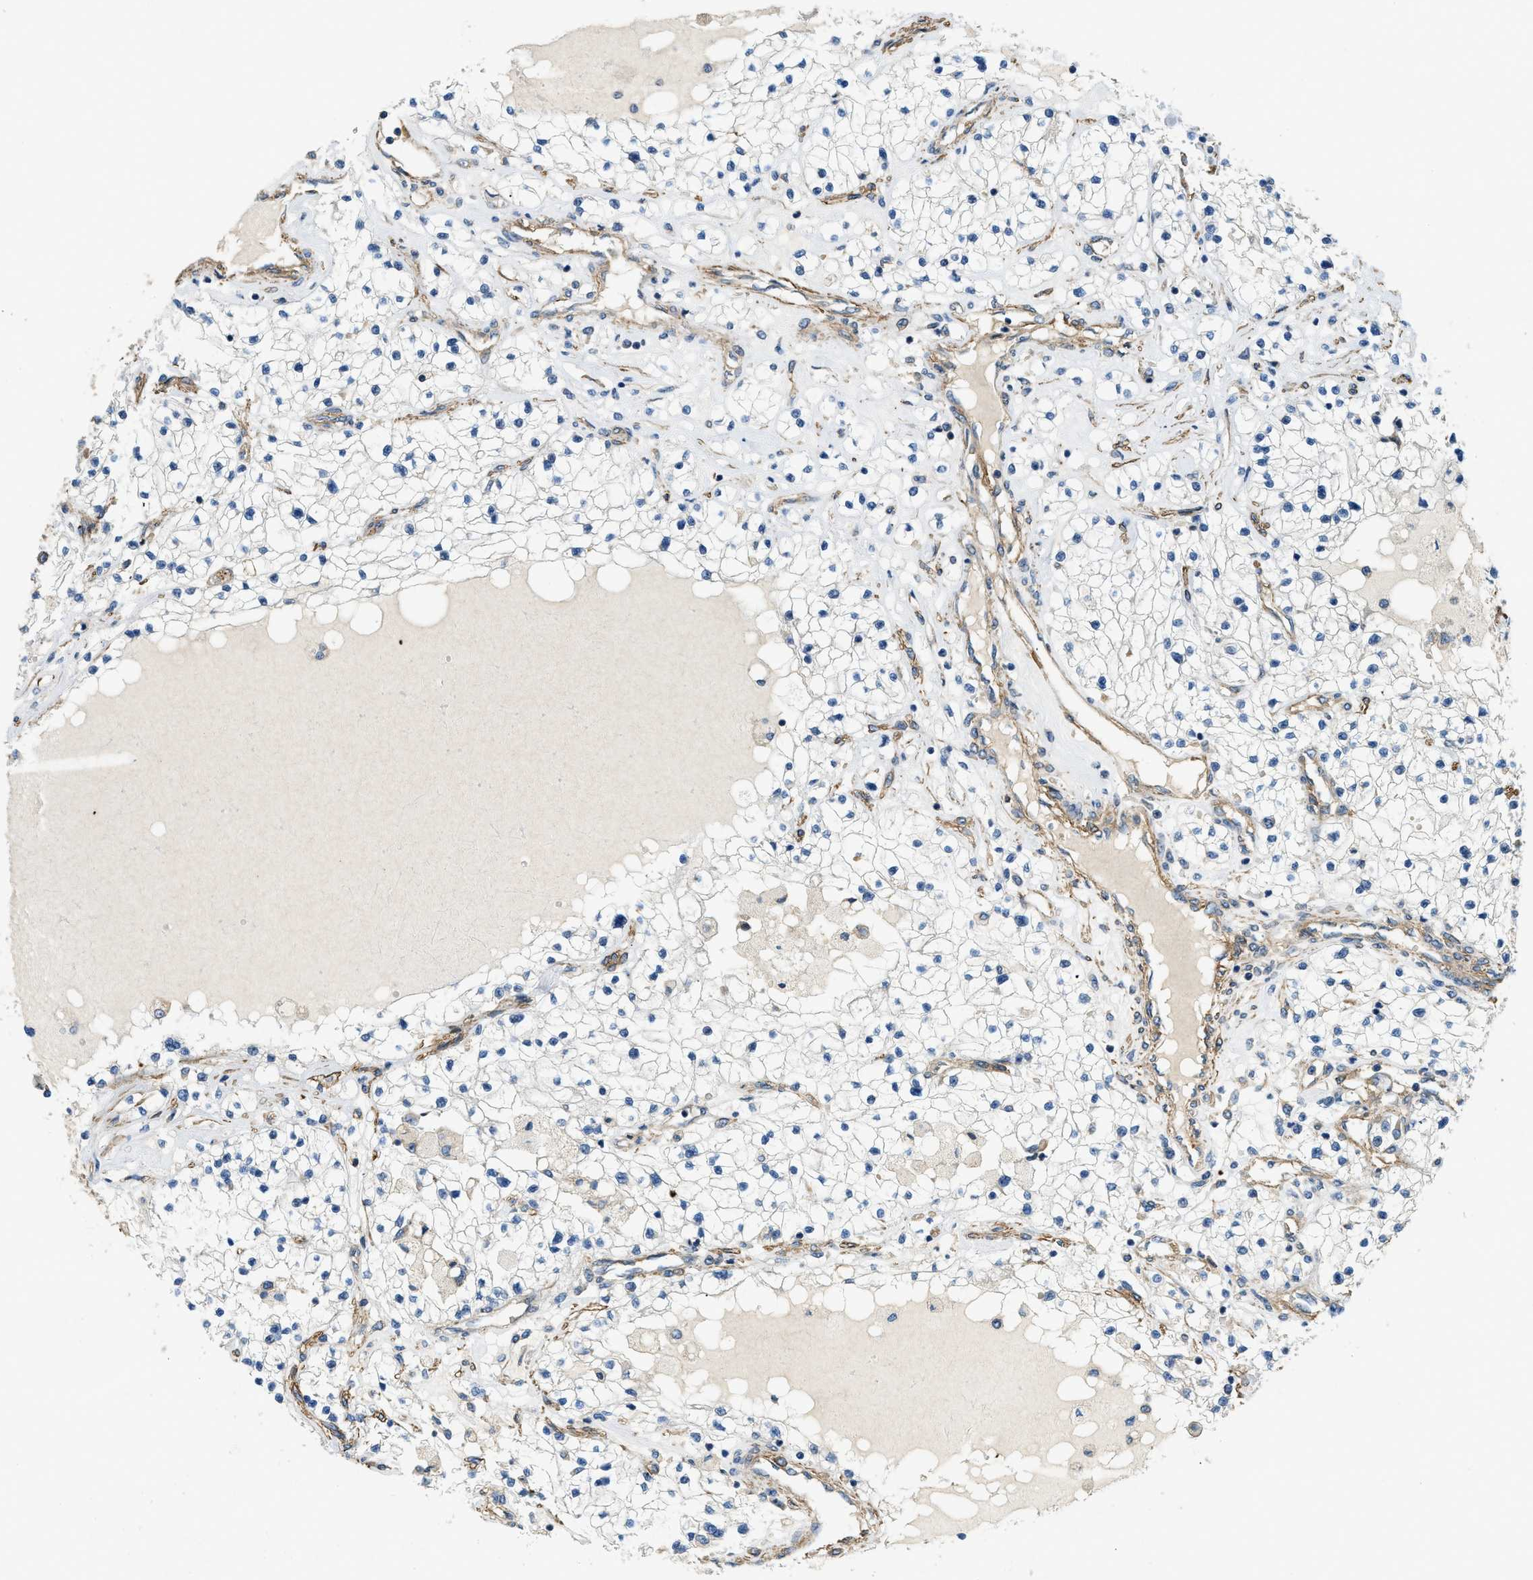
{"staining": {"intensity": "negative", "quantity": "none", "location": "none"}, "tissue": "renal cancer", "cell_type": "Tumor cells", "image_type": "cancer", "snomed": [{"axis": "morphology", "description": "Adenocarcinoma, NOS"}, {"axis": "topography", "description": "Kidney"}], "caption": "Tumor cells are negative for protein expression in human adenocarcinoma (renal).", "gene": "CGN", "patient": {"sex": "male", "age": 68}}